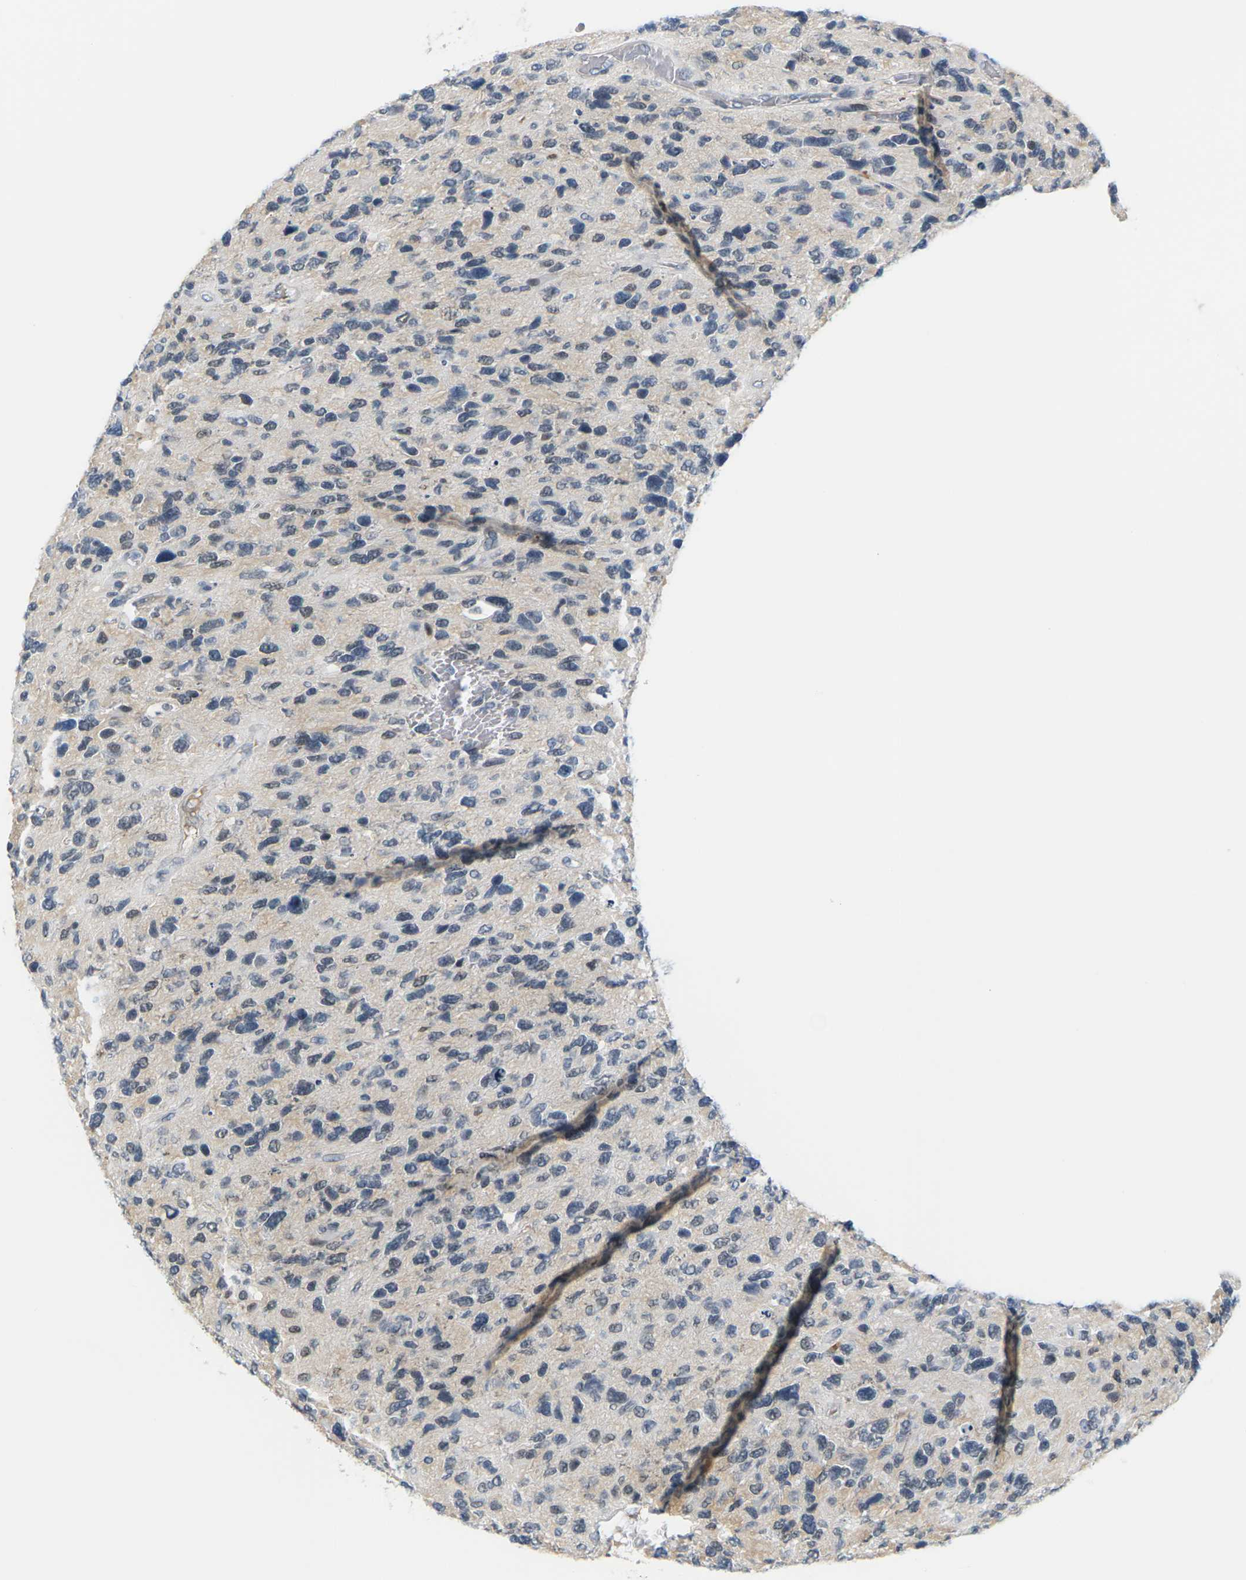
{"staining": {"intensity": "weak", "quantity": "<25%", "location": "nuclear"}, "tissue": "glioma", "cell_type": "Tumor cells", "image_type": "cancer", "snomed": [{"axis": "morphology", "description": "Glioma, malignant, High grade"}, {"axis": "topography", "description": "Brain"}], "caption": "Micrograph shows no significant protein staining in tumor cells of malignant glioma (high-grade).", "gene": "PKP2", "patient": {"sex": "female", "age": 58}}